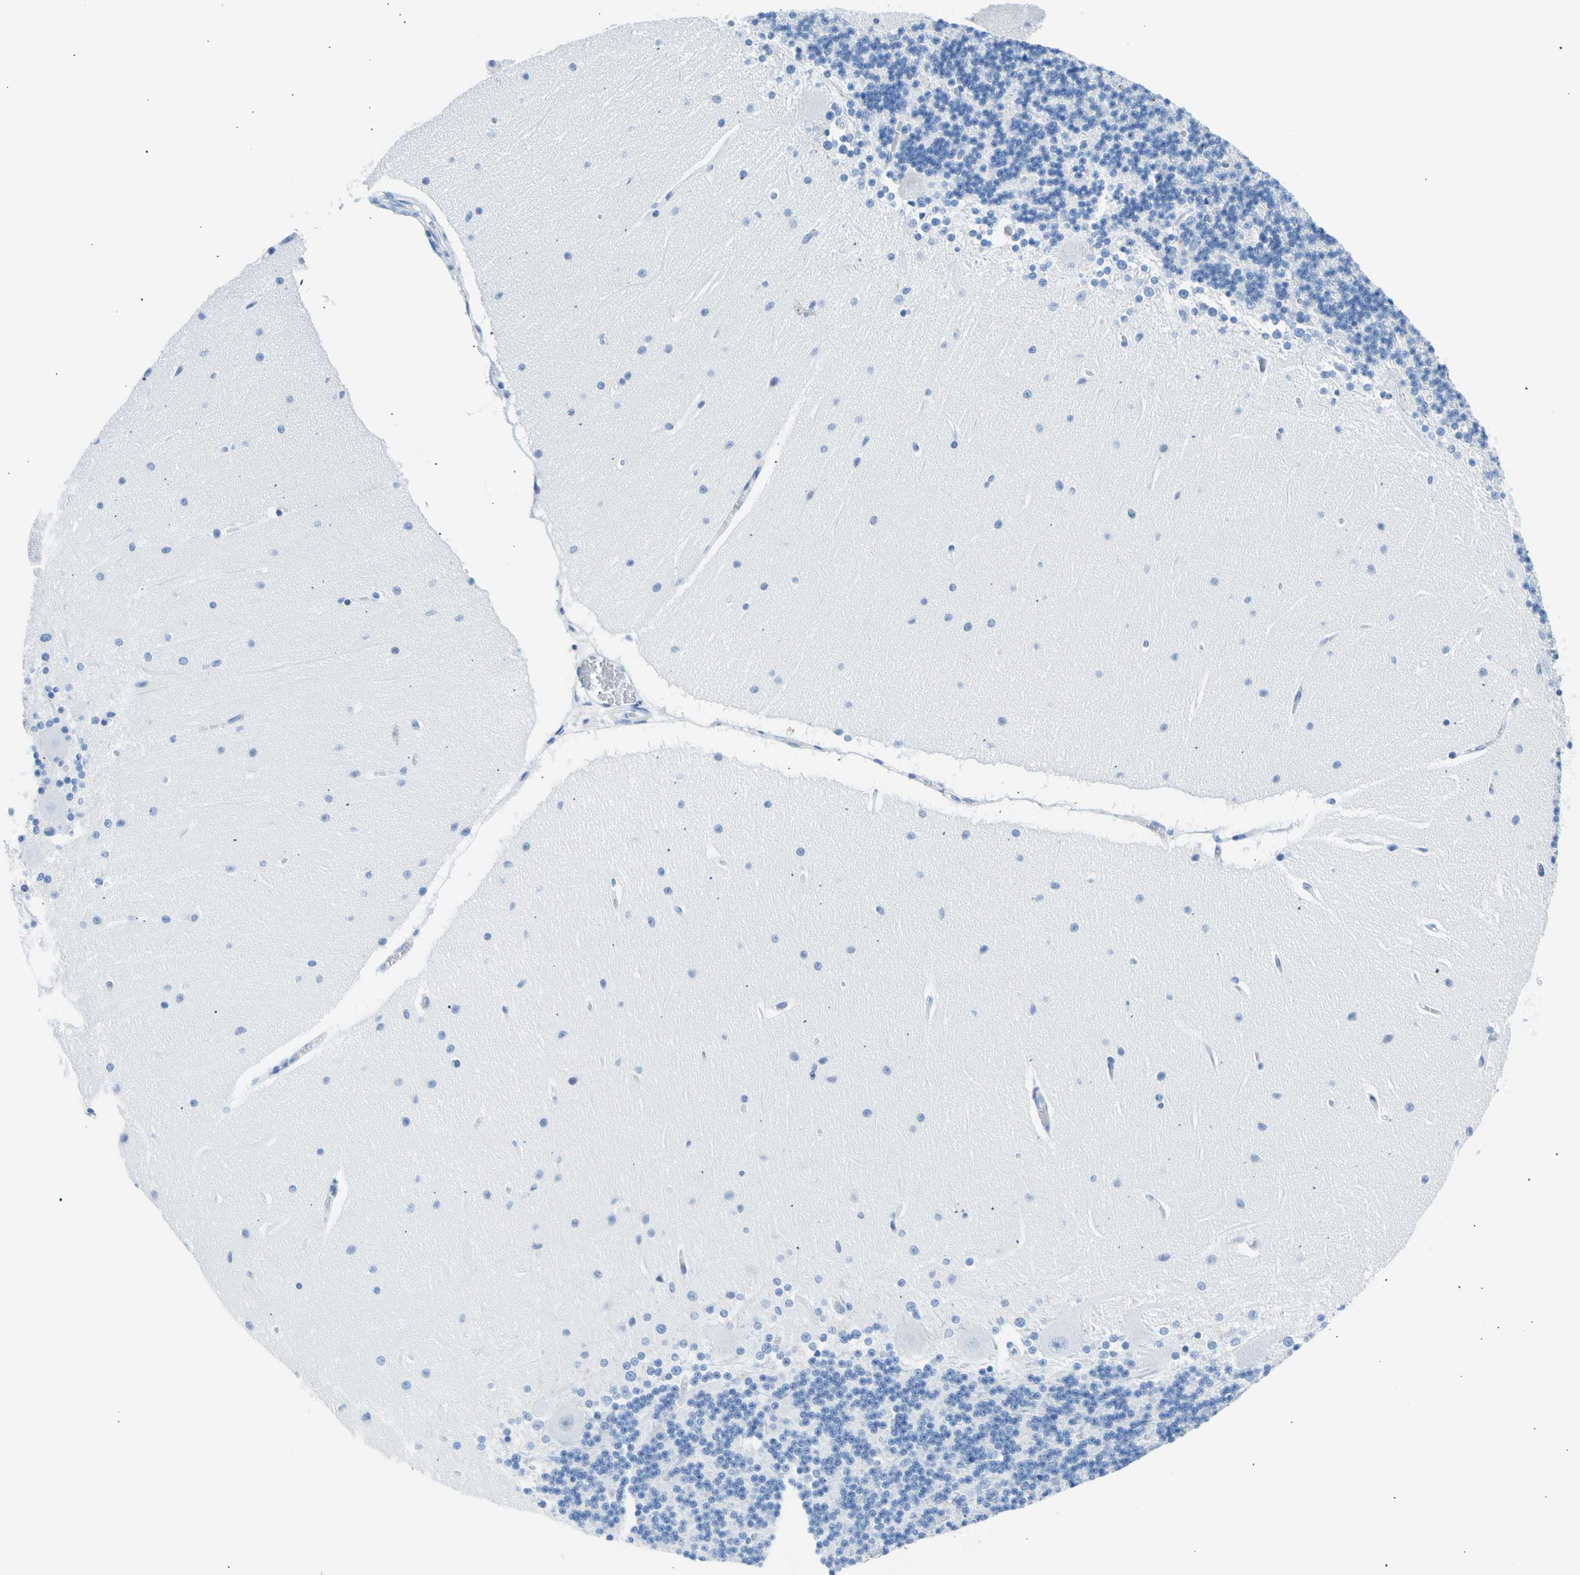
{"staining": {"intensity": "negative", "quantity": "none", "location": "none"}, "tissue": "cerebellum", "cell_type": "Cells in granular layer", "image_type": "normal", "snomed": [{"axis": "morphology", "description": "Normal tissue, NOS"}, {"axis": "topography", "description": "Cerebellum"}], "caption": "IHC micrograph of unremarkable human cerebellum stained for a protein (brown), which reveals no expression in cells in granular layer.", "gene": "CEL", "patient": {"sex": "female", "age": 54}}